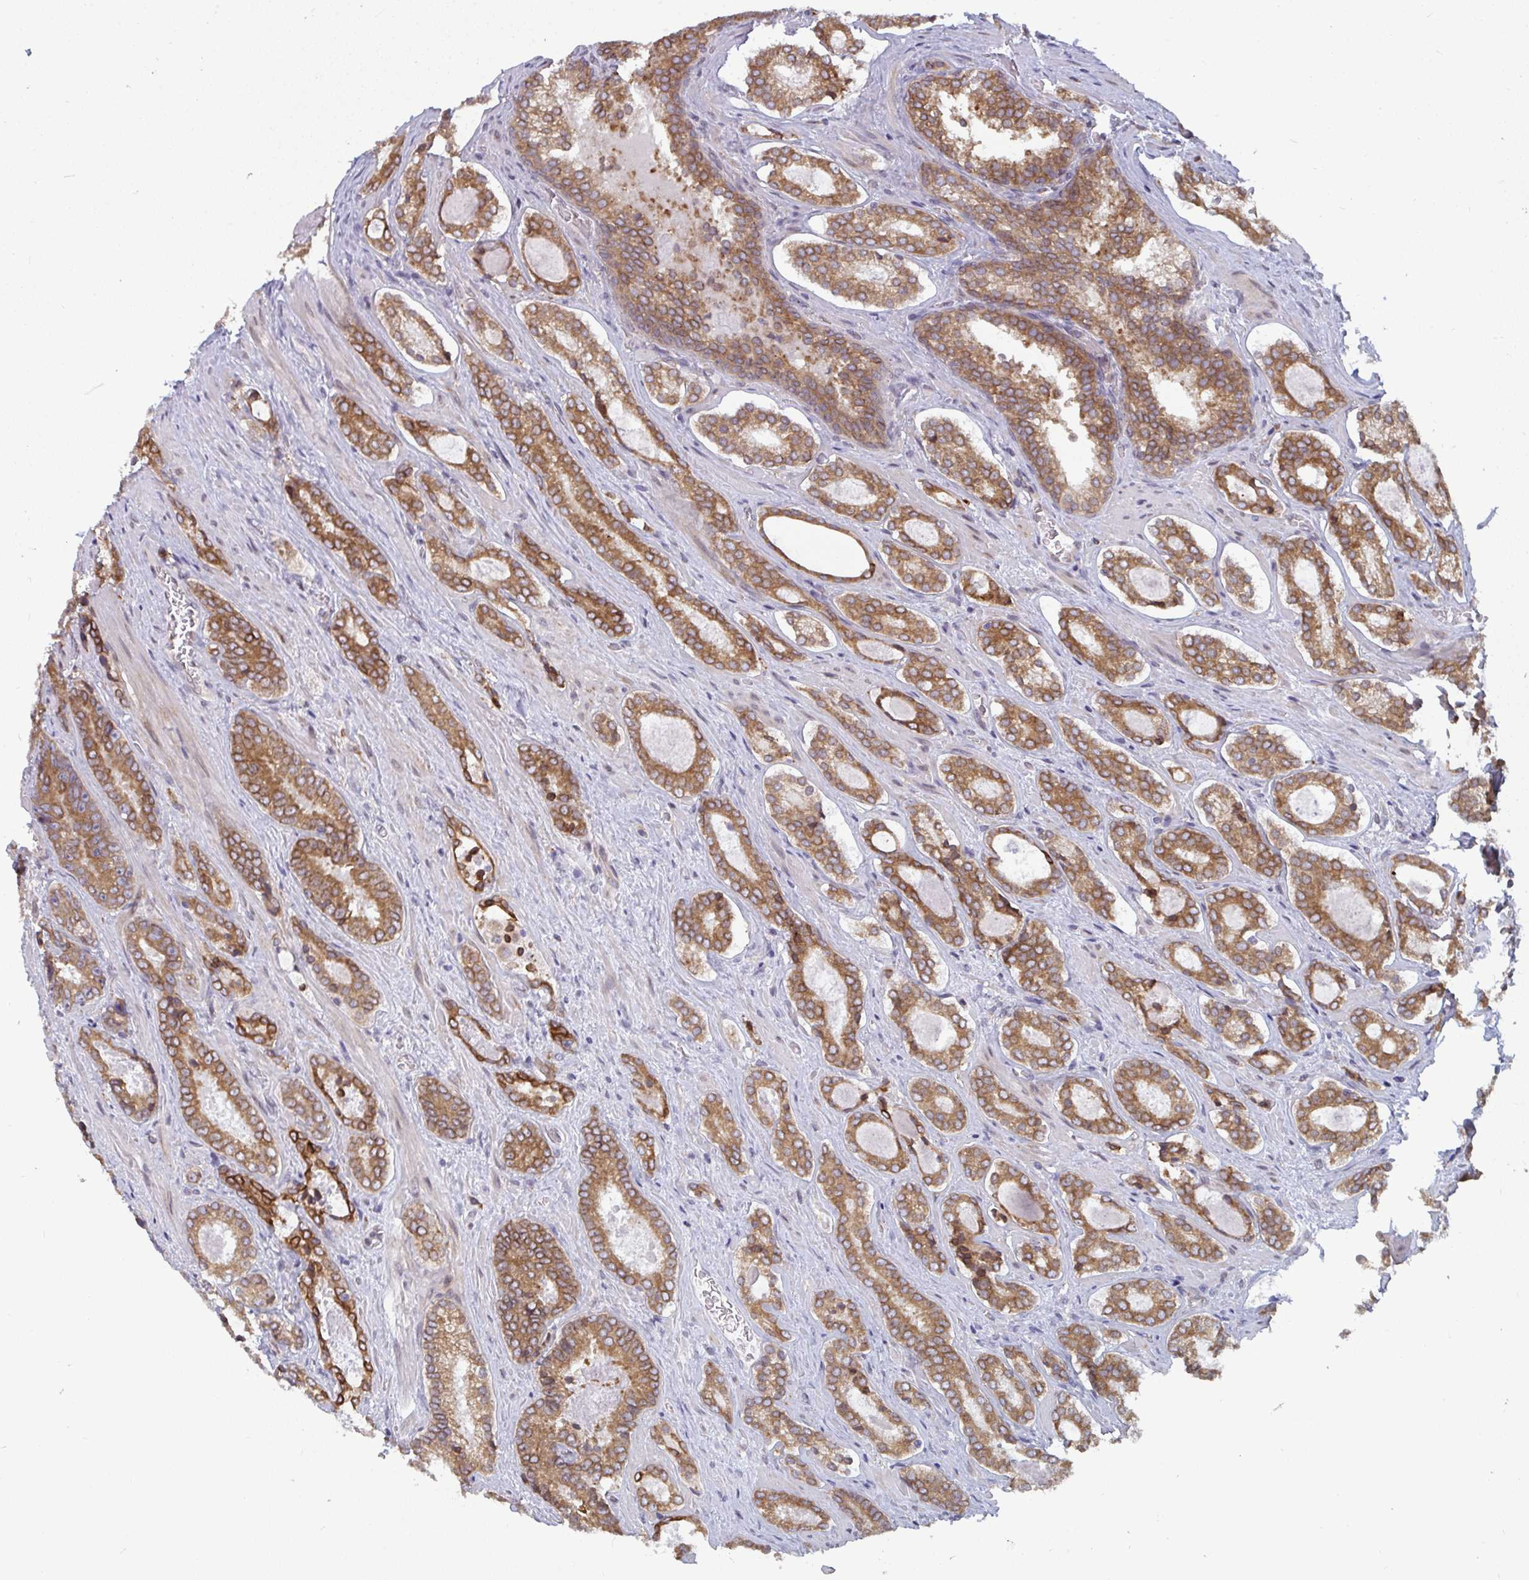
{"staining": {"intensity": "moderate", "quantity": ">75%", "location": "cytoplasmic/membranous"}, "tissue": "prostate cancer", "cell_type": "Tumor cells", "image_type": "cancer", "snomed": [{"axis": "morphology", "description": "Adenocarcinoma, Low grade"}, {"axis": "topography", "description": "Prostate"}], "caption": "This image shows IHC staining of human prostate cancer, with medium moderate cytoplasmic/membranous staining in about >75% of tumor cells.", "gene": "LYSMD4", "patient": {"sex": "male", "age": 62}}